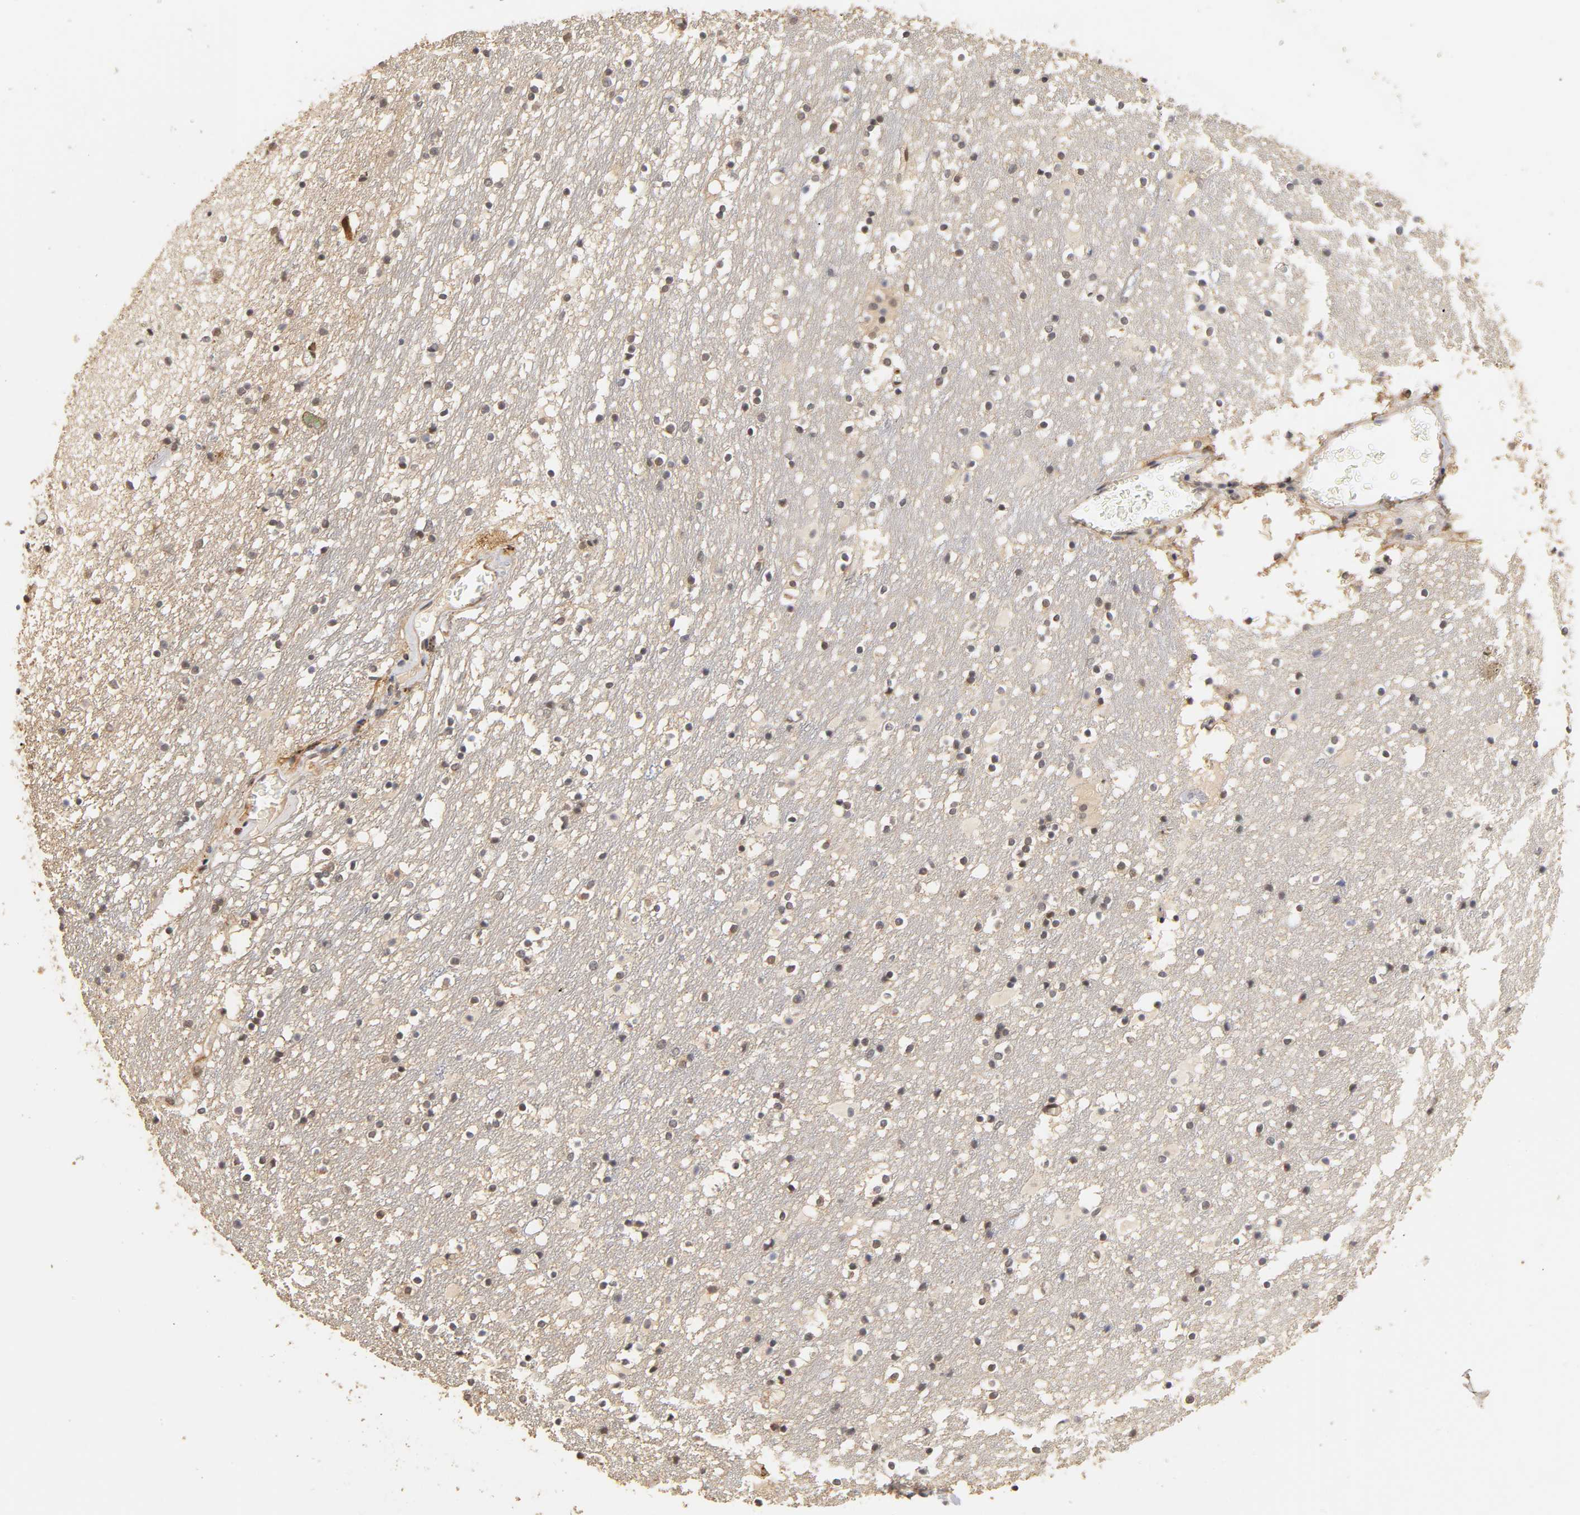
{"staining": {"intensity": "negative", "quantity": "none", "location": "none"}, "tissue": "caudate", "cell_type": "Glial cells", "image_type": "normal", "snomed": [{"axis": "morphology", "description": "Normal tissue, NOS"}, {"axis": "topography", "description": "Lateral ventricle wall"}], "caption": "The histopathology image exhibits no staining of glial cells in unremarkable caudate. (Stains: DAB IHC with hematoxylin counter stain, Microscopy: brightfield microscopy at high magnification).", "gene": "LAMB1", "patient": {"sex": "male", "age": 45}}